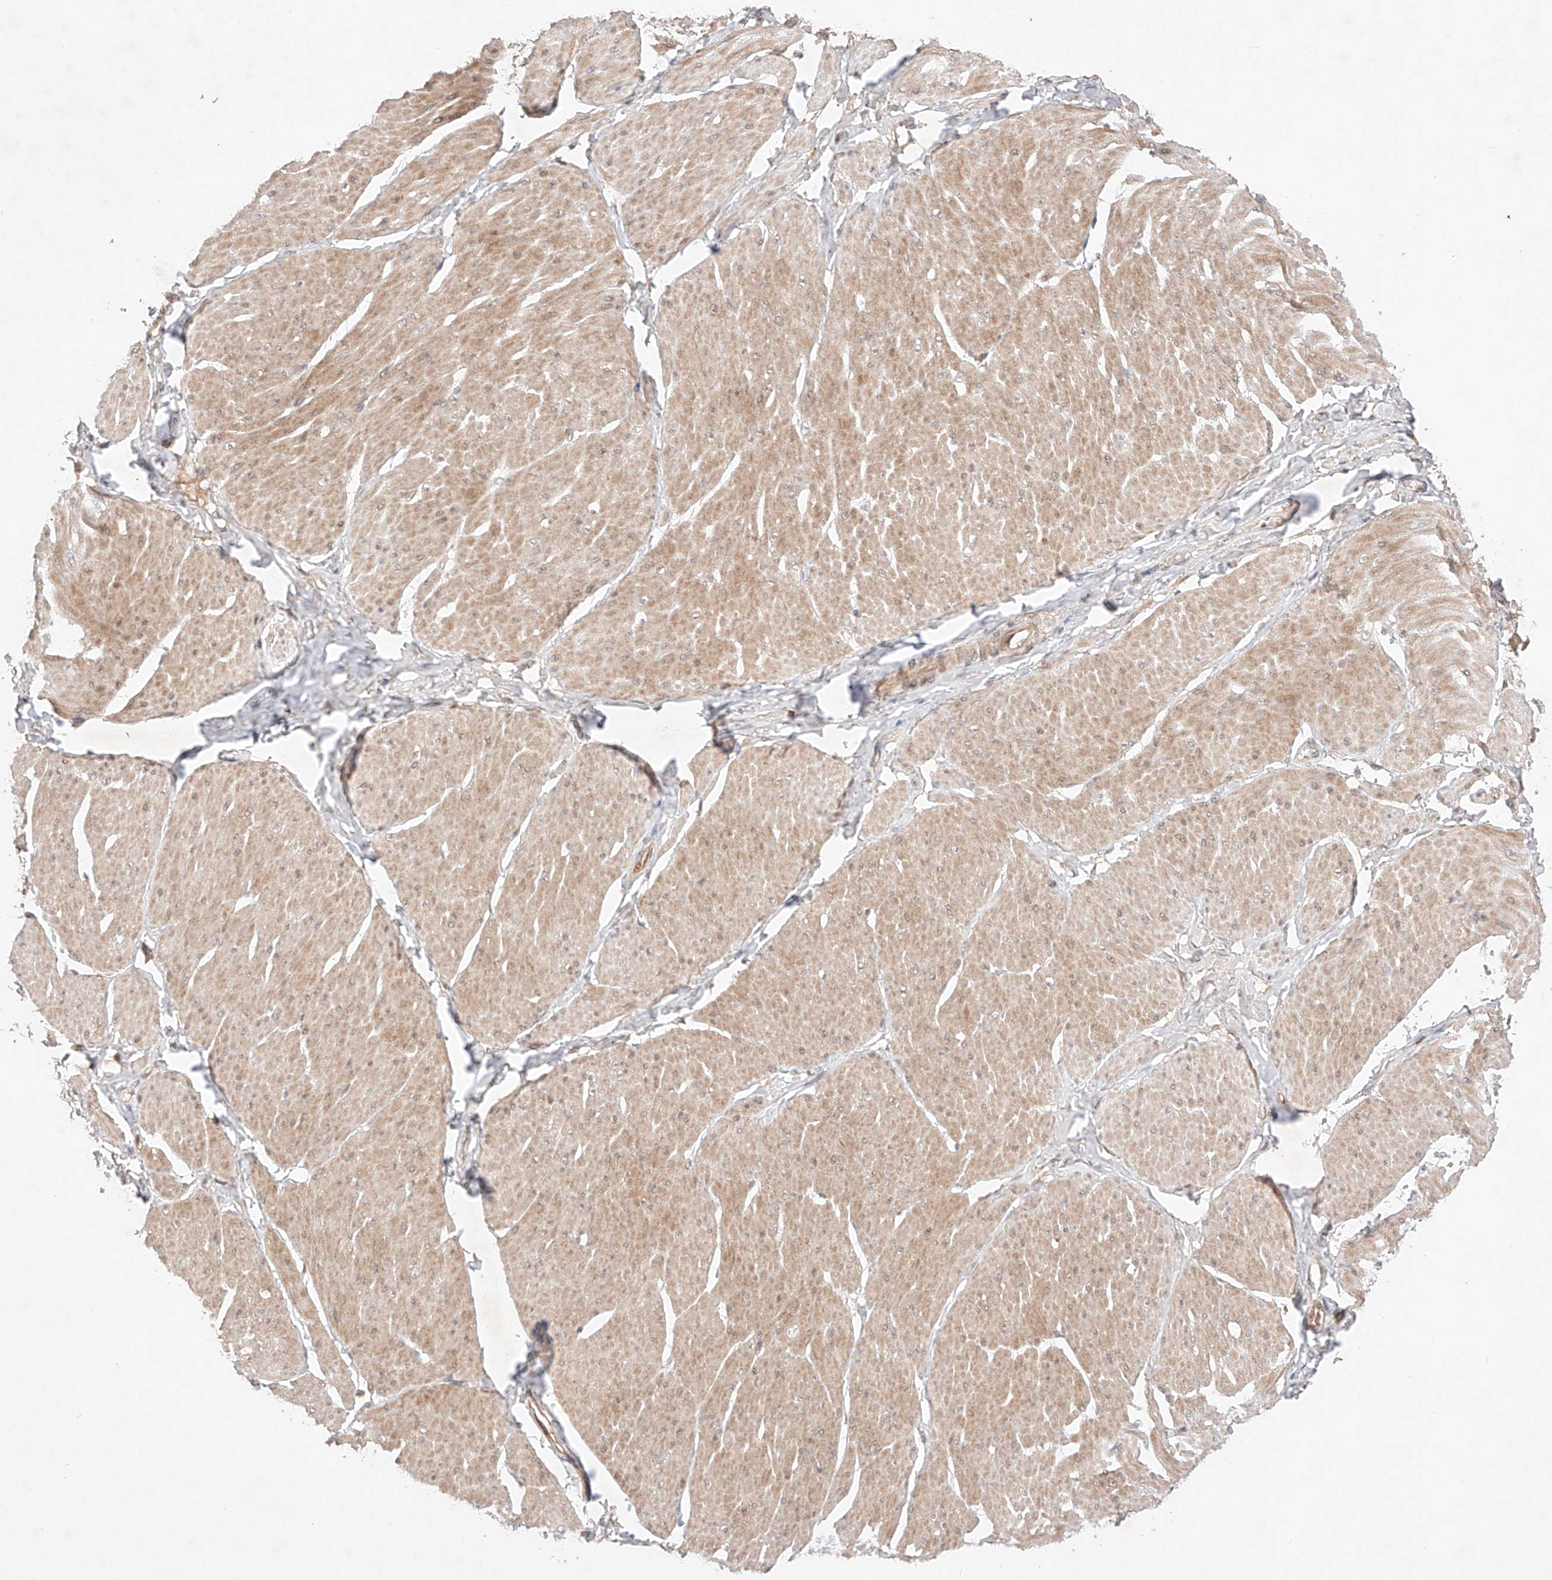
{"staining": {"intensity": "moderate", "quantity": "25%-75%", "location": "cytoplasmic/membranous"}, "tissue": "smooth muscle", "cell_type": "Smooth muscle cells", "image_type": "normal", "snomed": [{"axis": "morphology", "description": "Urothelial carcinoma, High grade"}, {"axis": "topography", "description": "Urinary bladder"}], "caption": "Immunohistochemical staining of normal smooth muscle shows 25%-75% levels of moderate cytoplasmic/membranous protein staining in about 25%-75% of smooth muscle cells. (IHC, brightfield microscopy, high magnification).", "gene": "ZNF124", "patient": {"sex": "male", "age": 46}}